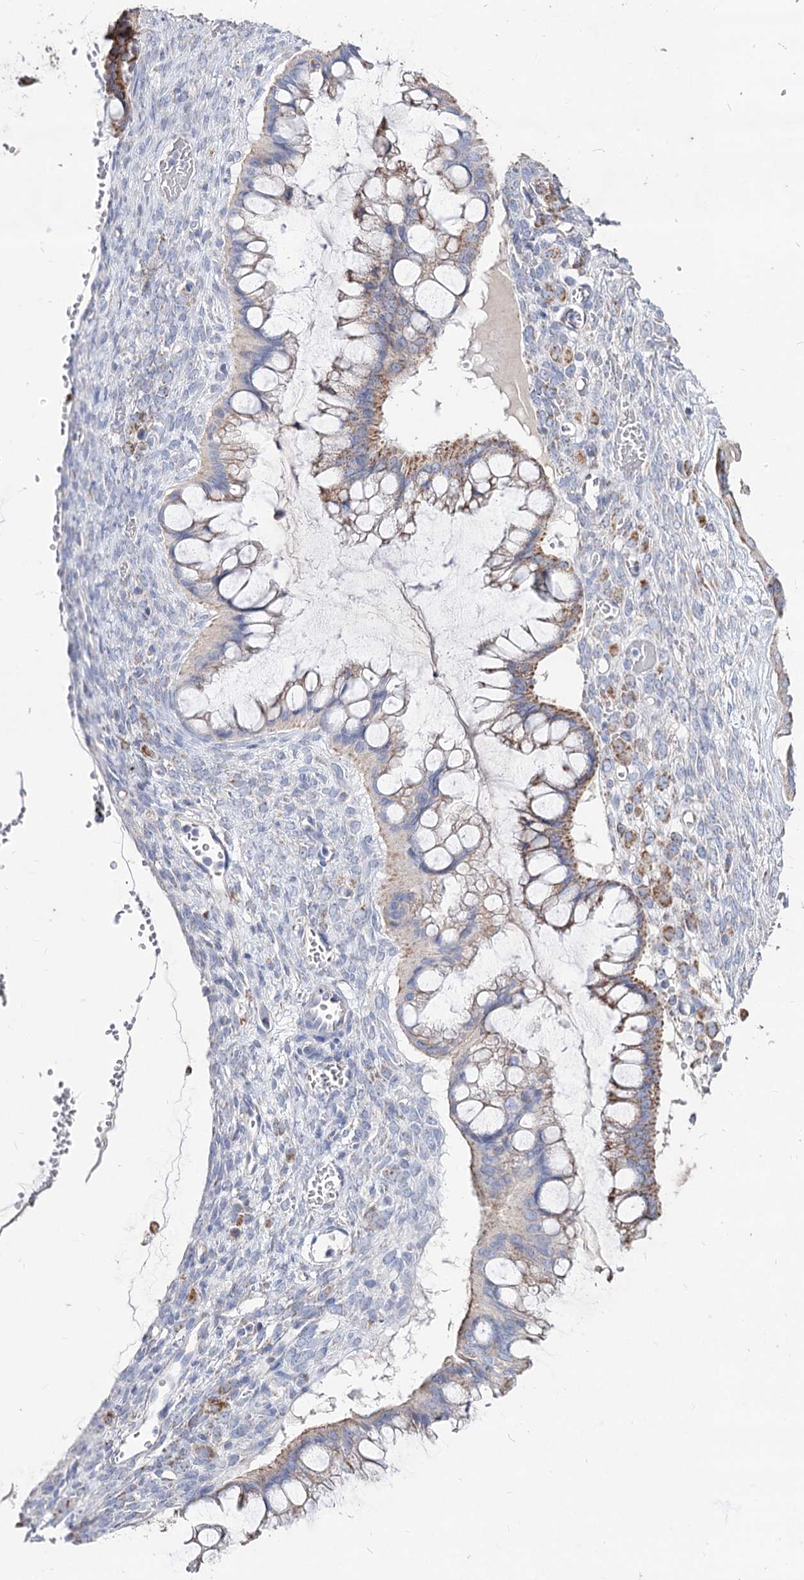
{"staining": {"intensity": "moderate", "quantity": "25%-75%", "location": "cytoplasmic/membranous"}, "tissue": "ovarian cancer", "cell_type": "Tumor cells", "image_type": "cancer", "snomed": [{"axis": "morphology", "description": "Cystadenocarcinoma, mucinous, NOS"}, {"axis": "topography", "description": "Ovary"}], "caption": "Immunohistochemical staining of mucinous cystadenocarcinoma (ovarian) shows medium levels of moderate cytoplasmic/membranous staining in about 25%-75% of tumor cells.", "gene": "MCCC2", "patient": {"sex": "female", "age": 73}}